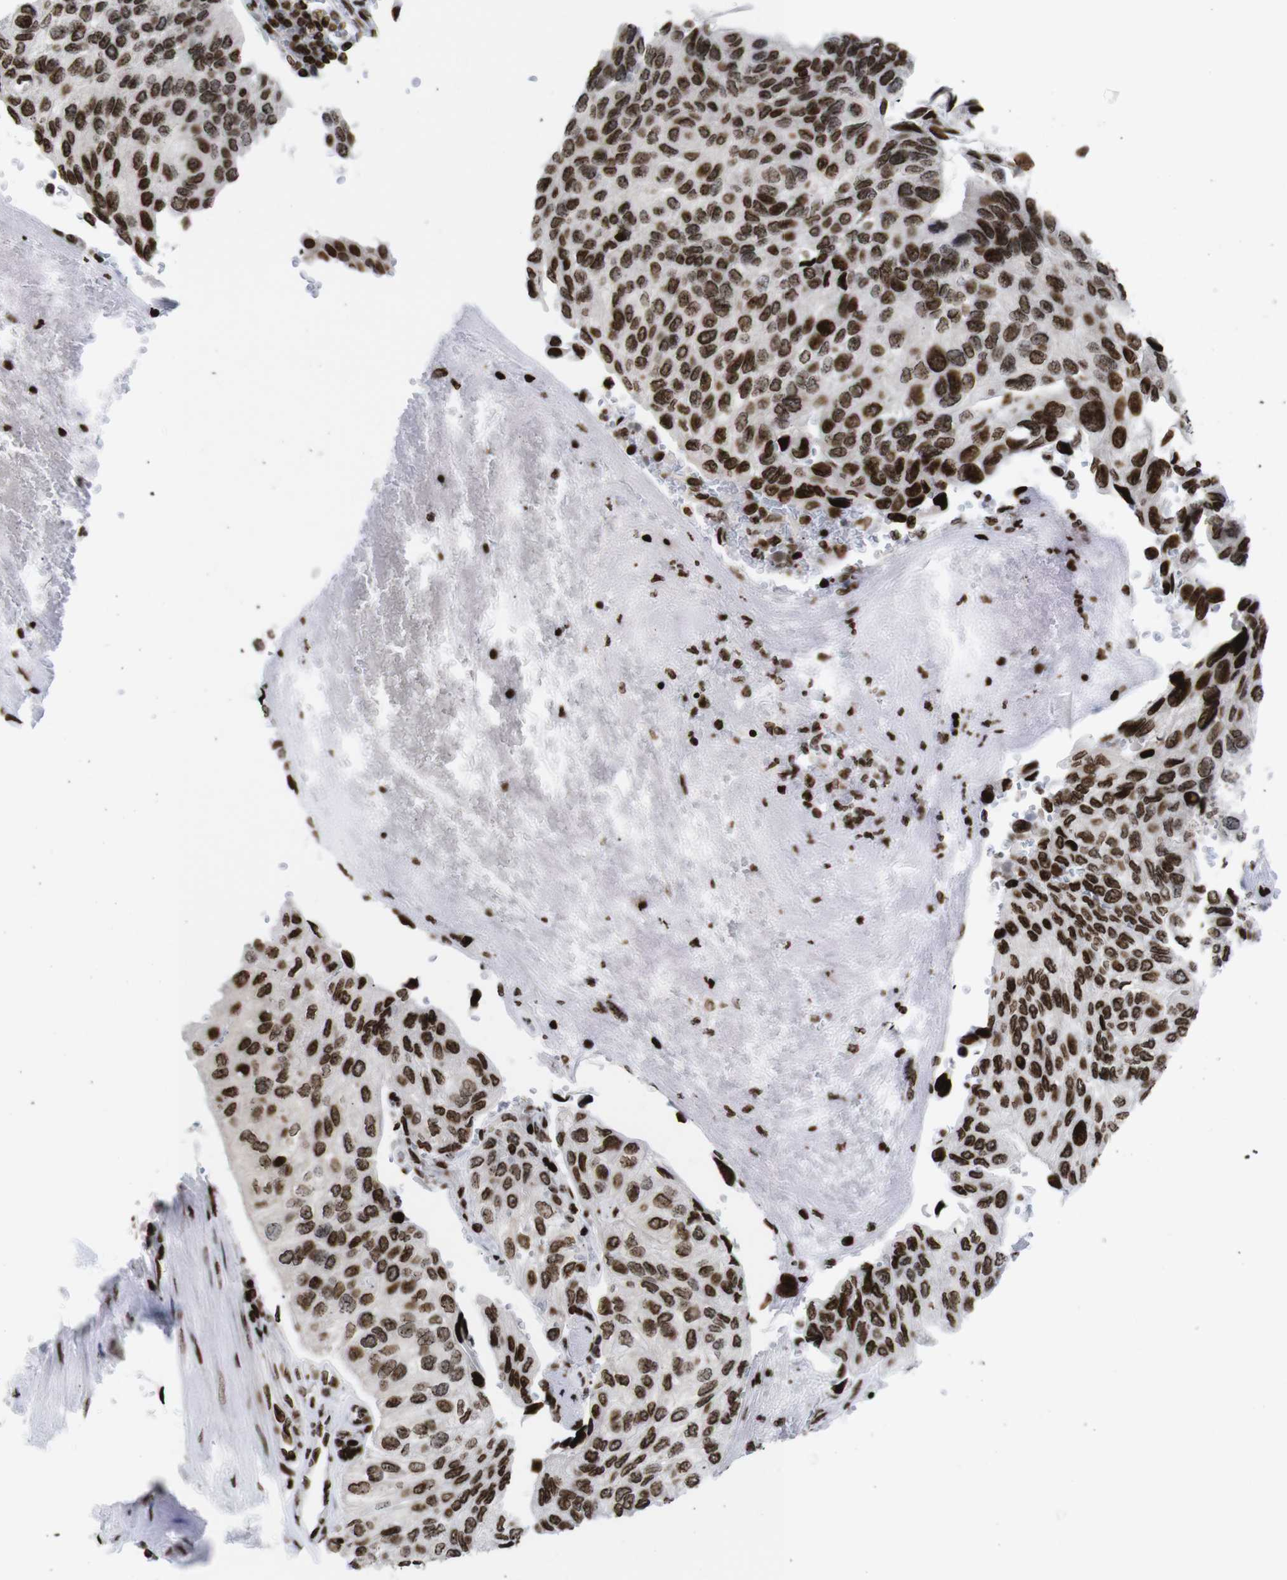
{"staining": {"intensity": "strong", "quantity": ">75%", "location": "cytoplasmic/membranous,nuclear"}, "tissue": "urothelial cancer", "cell_type": "Tumor cells", "image_type": "cancer", "snomed": [{"axis": "morphology", "description": "Urothelial carcinoma, High grade"}, {"axis": "topography", "description": "Urinary bladder"}], "caption": "Urothelial cancer tissue demonstrates strong cytoplasmic/membranous and nuclear positivity in about >75% of tumor cells", "gene": "H1-4", "patient": {"sex": "male", "age": 66}}